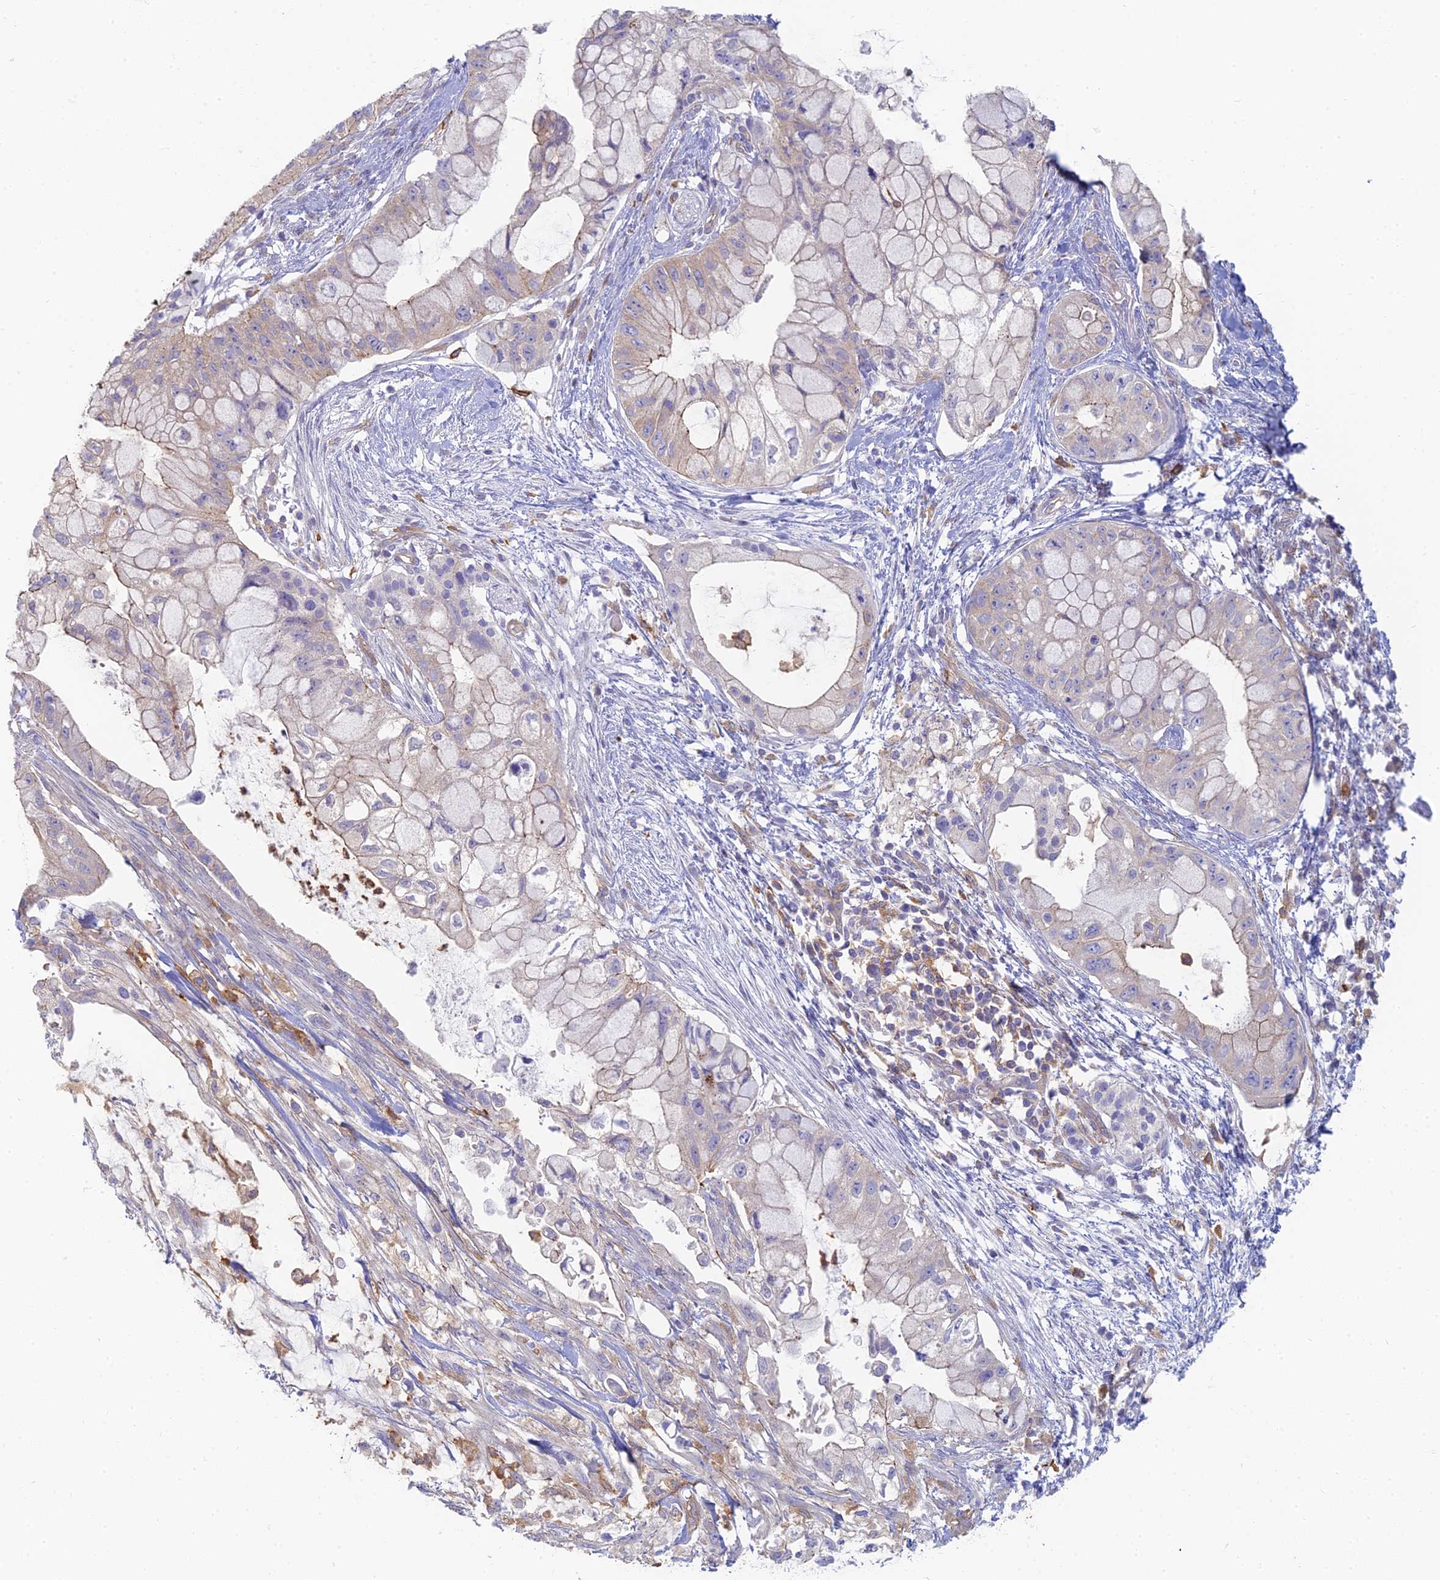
{"staining": {"intensity": "negative", "quantity": "none", "location": "none"}, "tissue": "pancreatic cancer", "cell_type": "Tumor cells", "image_type": "cancer", "snomed": [{"axis": "morphology", "description": "Adenocarcinoma, NOS"}, {"axis": "topography", "description": "Pancreas"}], "caption": "This is an immunohistochemistry (IHC) micrograph of pancreatic adenocarcinoma. There is no positivity in tumor cells.", "gene": "STRN4", "patient": {"sex": "male", "age": 48}}